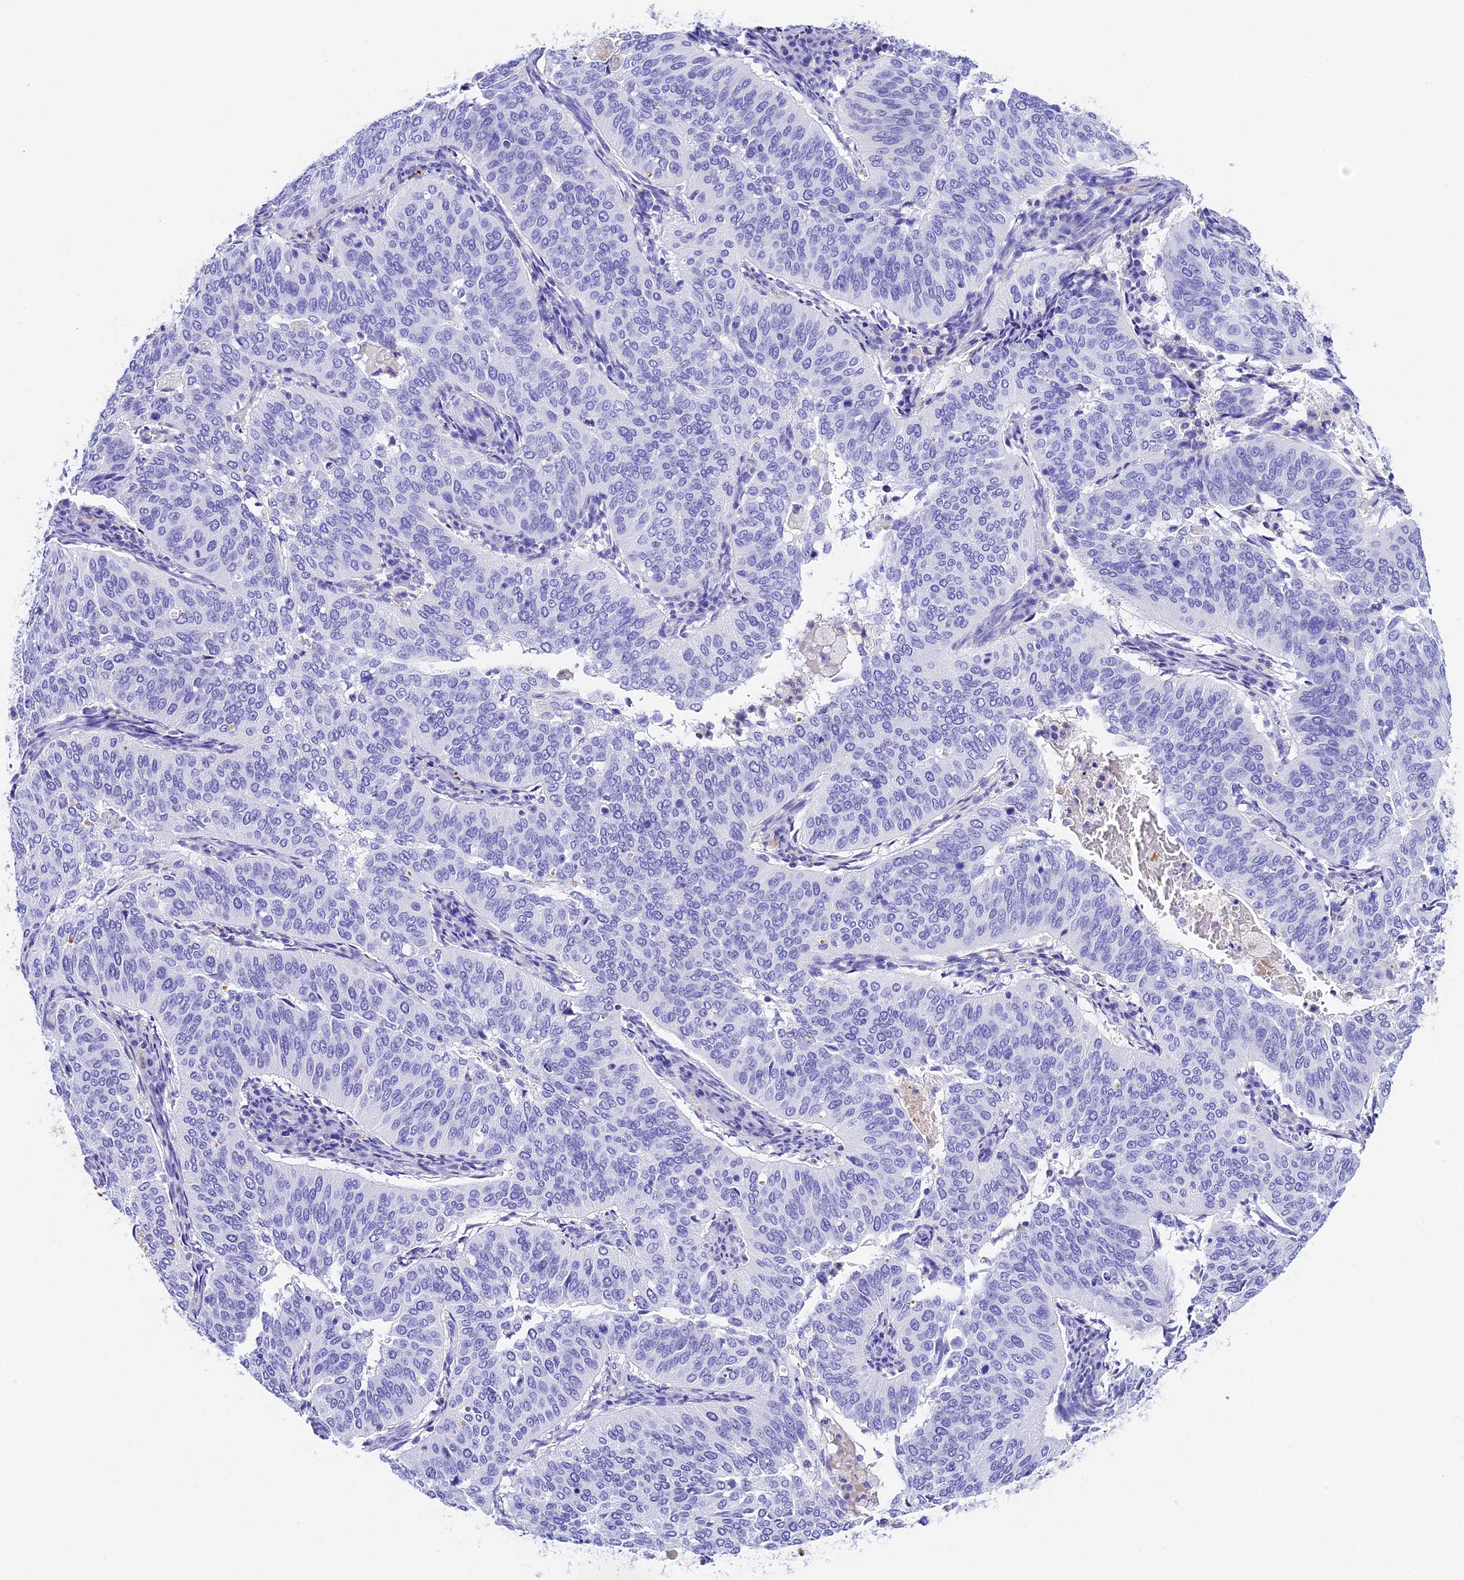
{"staining": {"intensity": "negative", "quantity": "none", "location": "none"}, "tissue": "cervical cancer", "cell_type": "Tumor cells", "image_type": "cancer", "snomed": [{"axis": "morphology", "description": "Normal tissue, NOS"}, {"axis": "morphology", "description": "Squamous cell carcinoma, NOS"}, {"axis": "topography", "description": "Cervix"}], "caption": "IHC of human cervical squamous cell carcinoma reveals no staining in tumor cells.", "gene": "PSG11", "patient": {"sex": "female", "age": 39}}